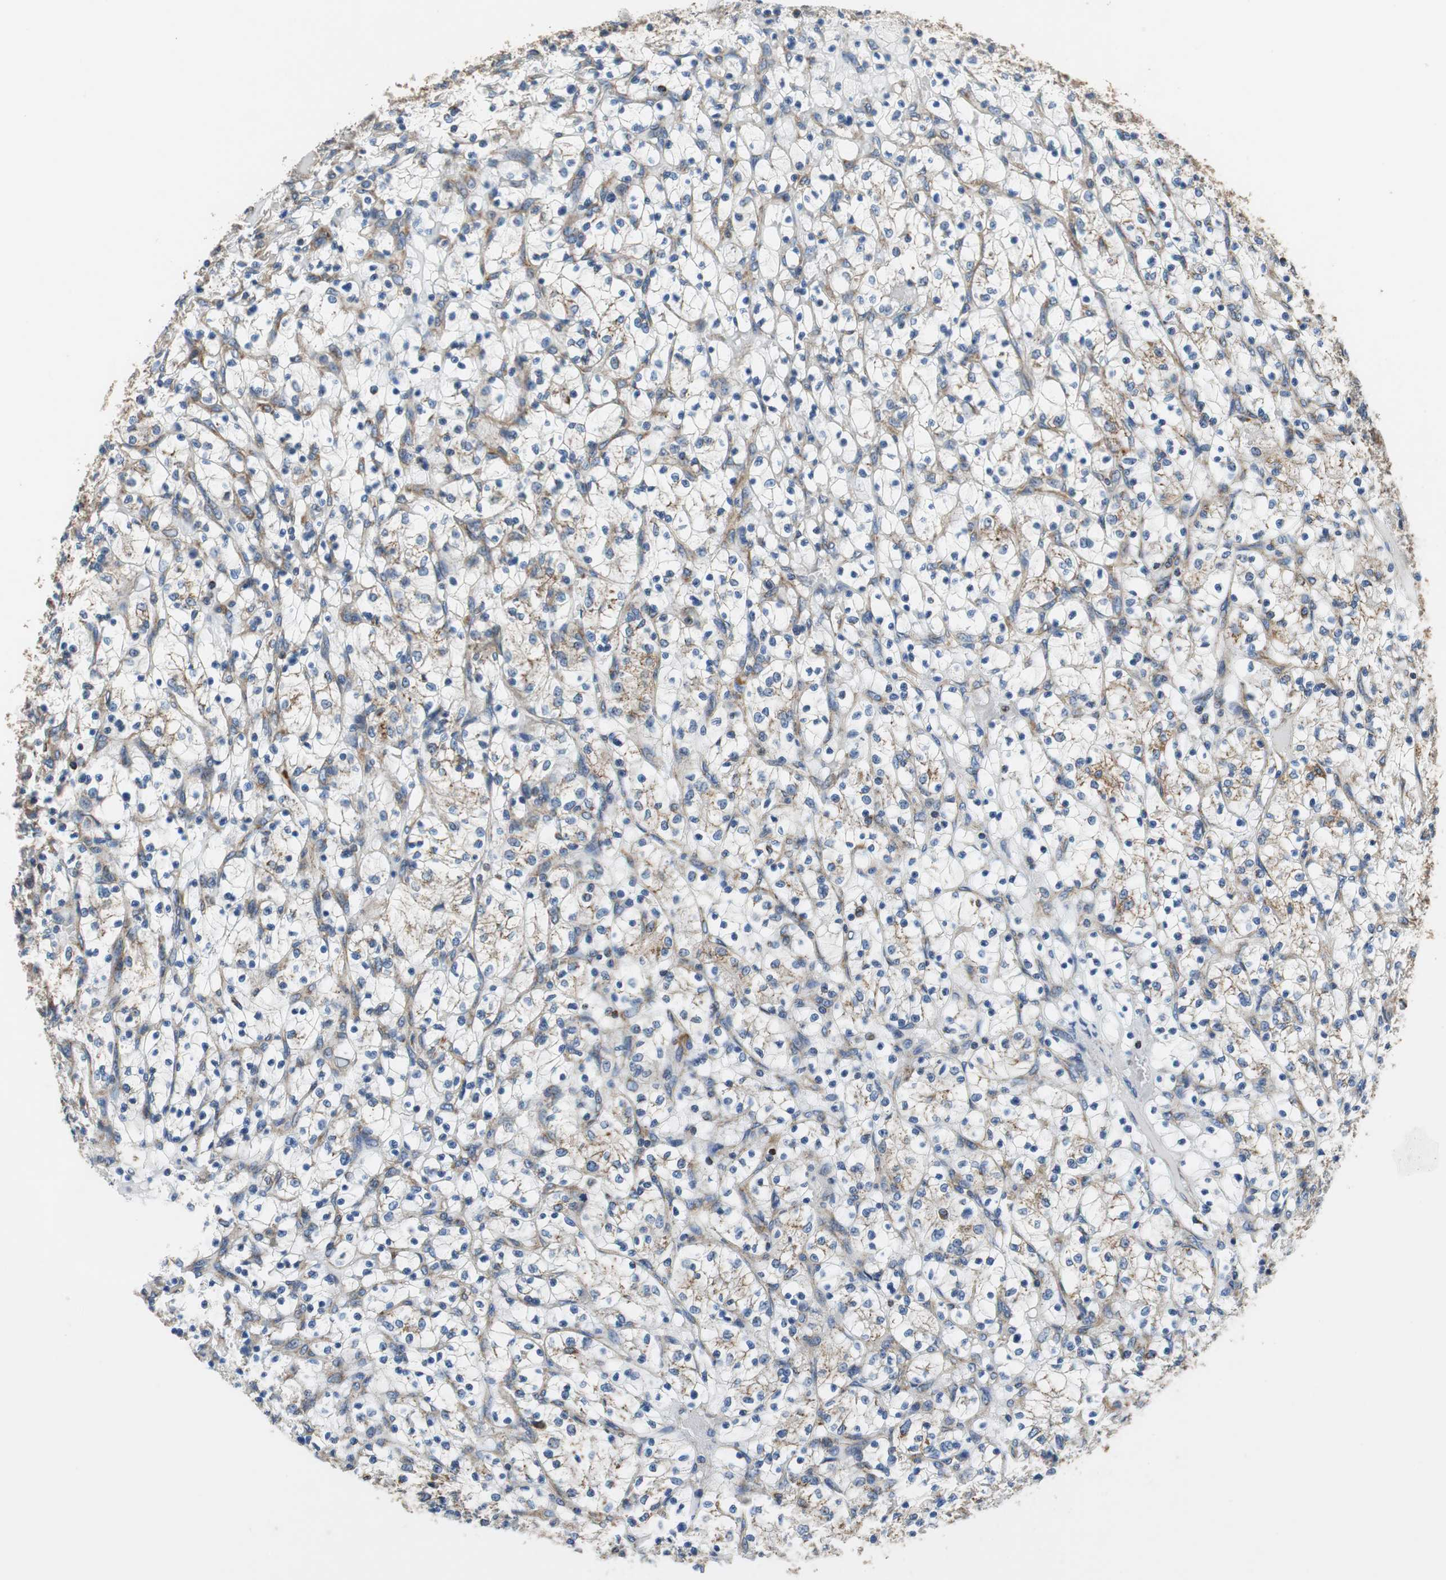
{"staining": {"intensity": "moderate", "quantity": "<25%", "location": "cytoplasmic/membranous"}, "tissue": "renal cancer", "cell_type": "Tumor cells", "image_type": "cancer", "snomed": [{"axis": "morphology", "description": "Adenocarcinoma, NOS"}, {"axis": "topography", "description": "Kidney"}], "caption": "Immunohistochemical staining of human renal cancer (adenocarcinoma) reveals moderate cytoplasmic/membranous protein expression in about <25% of tumor cells. (Brightfield microscopy of DAB IHC at high magnification).", "gene": "GSTK1", "patient": {"sex": "female", "age": 69}}